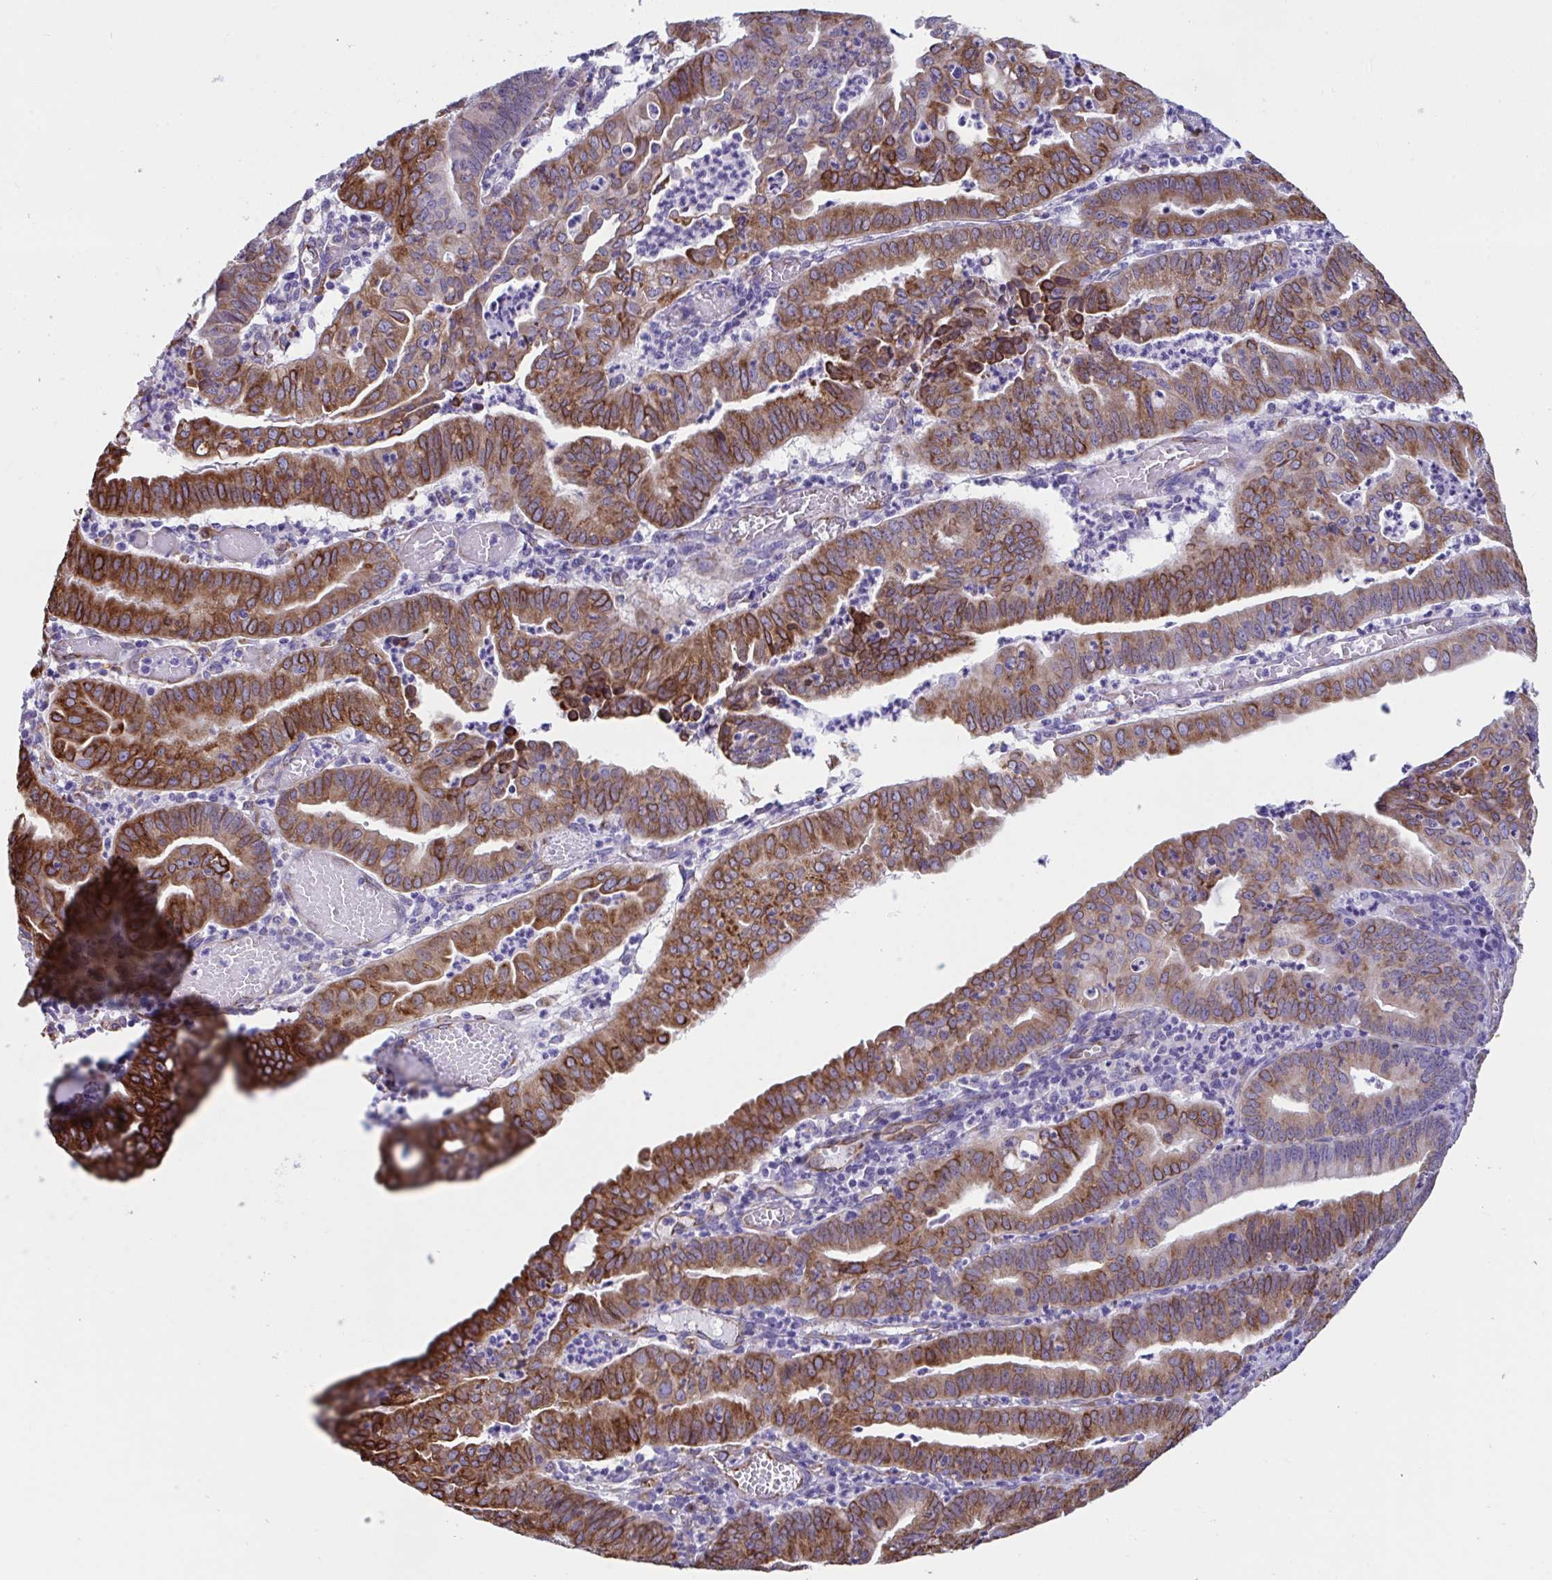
{"staining": {"intensity": "strong", "quantity": "25%-75%", "location": "cytoplasmic/membranous"}, "tissue": "endometrial cancer", "cell_type": "Tumor cells", "image_type": "cancer", "snomed": [{"axis": "morphology", "description": "Adenocarcinoma, NOS"}, {"axis": "topography", "description": "Endometrium"}], "caption": "High-power microscopy captured an IHC histopathology image of endometrial cancer, revealing strong cytoplasmic/membranous positivity in approximately 25%-75% of tumor cells. Using DAB (brown) and hematoxylin (blue) stains, captured at high magnification using brightfield microscopy.", "gene": "ASPH", "patient": {"sex": "female", "age": 60}}